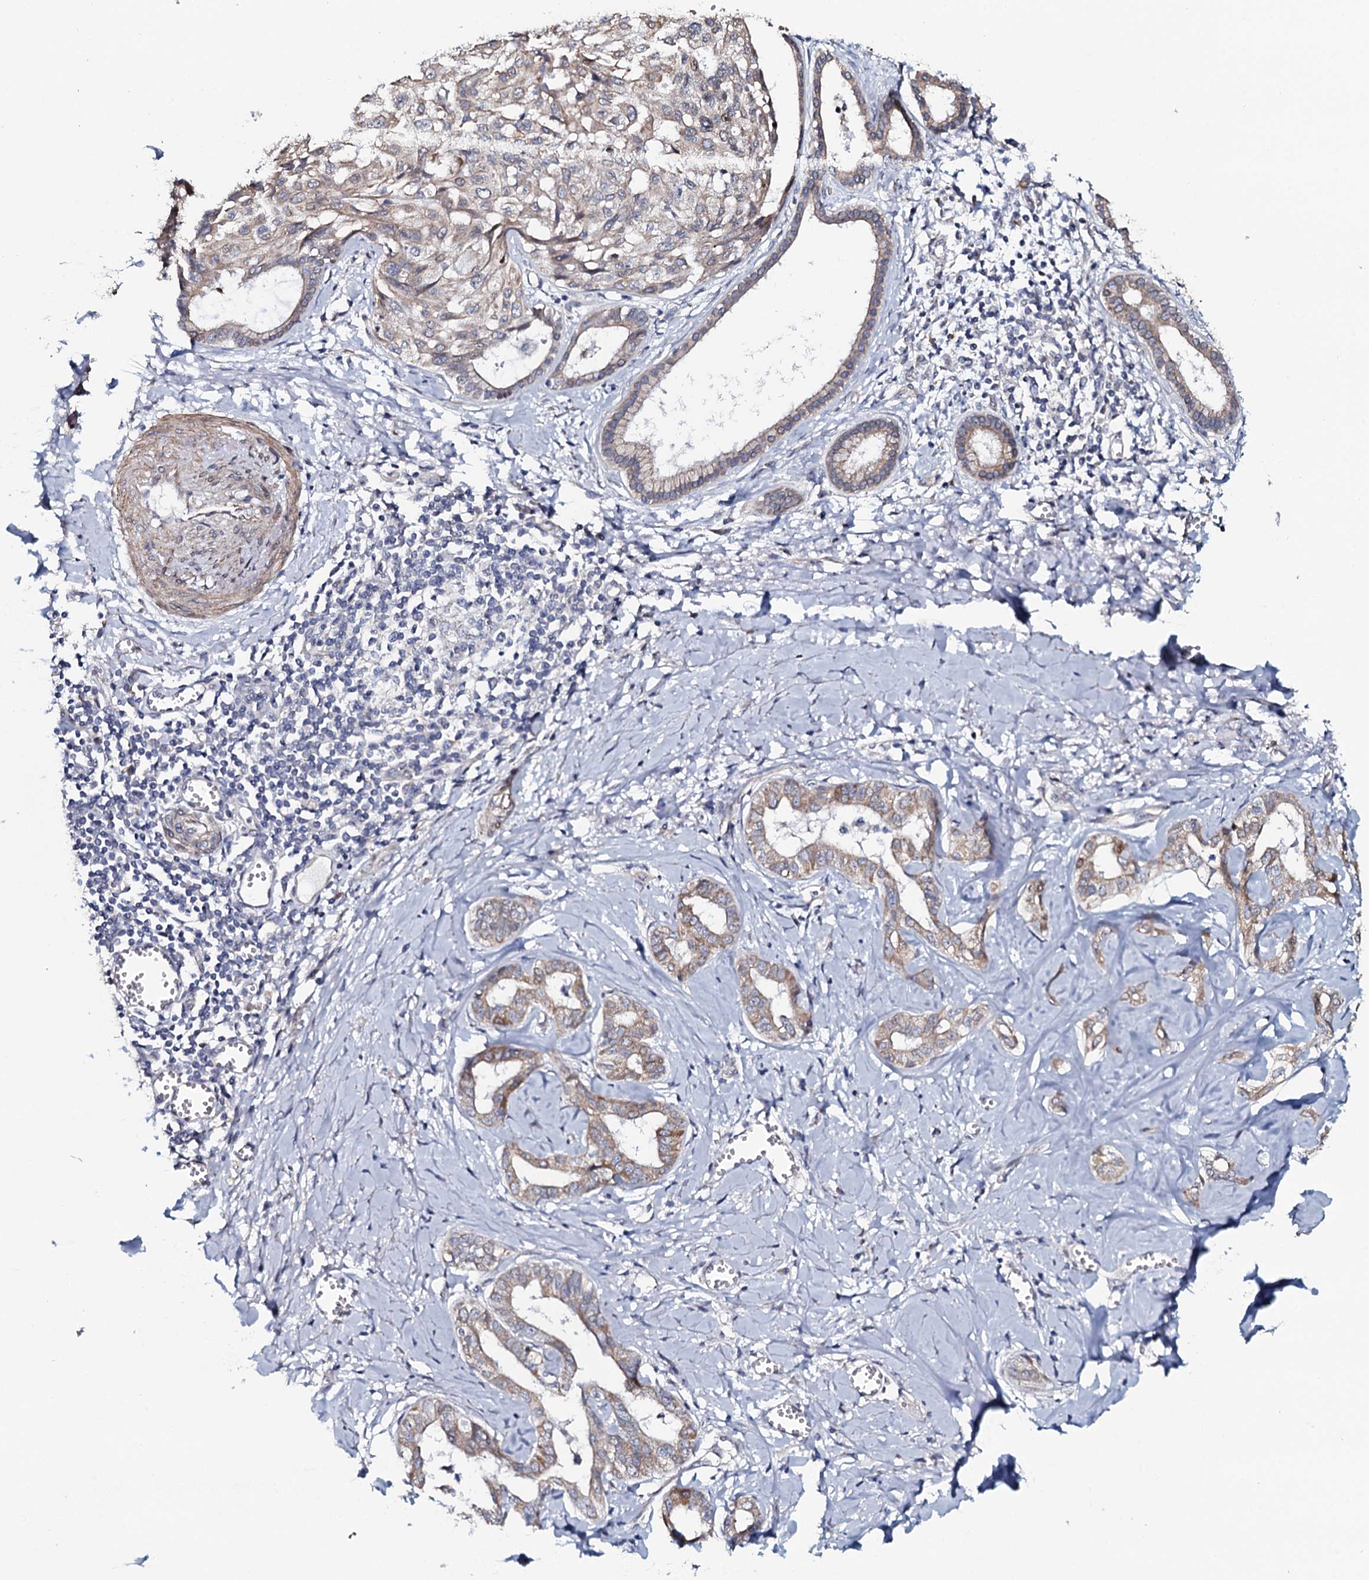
{"staining": {"intensity": "weak", "quantity": "25%-75%", "location": "cytoplasmic/membranous"}, "tissue": "liver cancer", "cell_type": "Tumor cells", "image_type": "cancer", "snomed": [{"axis": "morphology", "description": "Cholangiocarcinoma"}, {"axis": "topography", "description": "Liver"}], "caption": "Tumor cells display low levels of weak cytoplasmic/membranous expression in approximately 25%-75% of cells in human cholangiocarcinoma (liver).", "gene": "KCTD4", "patient": {"sex": "female", "age": 77}}